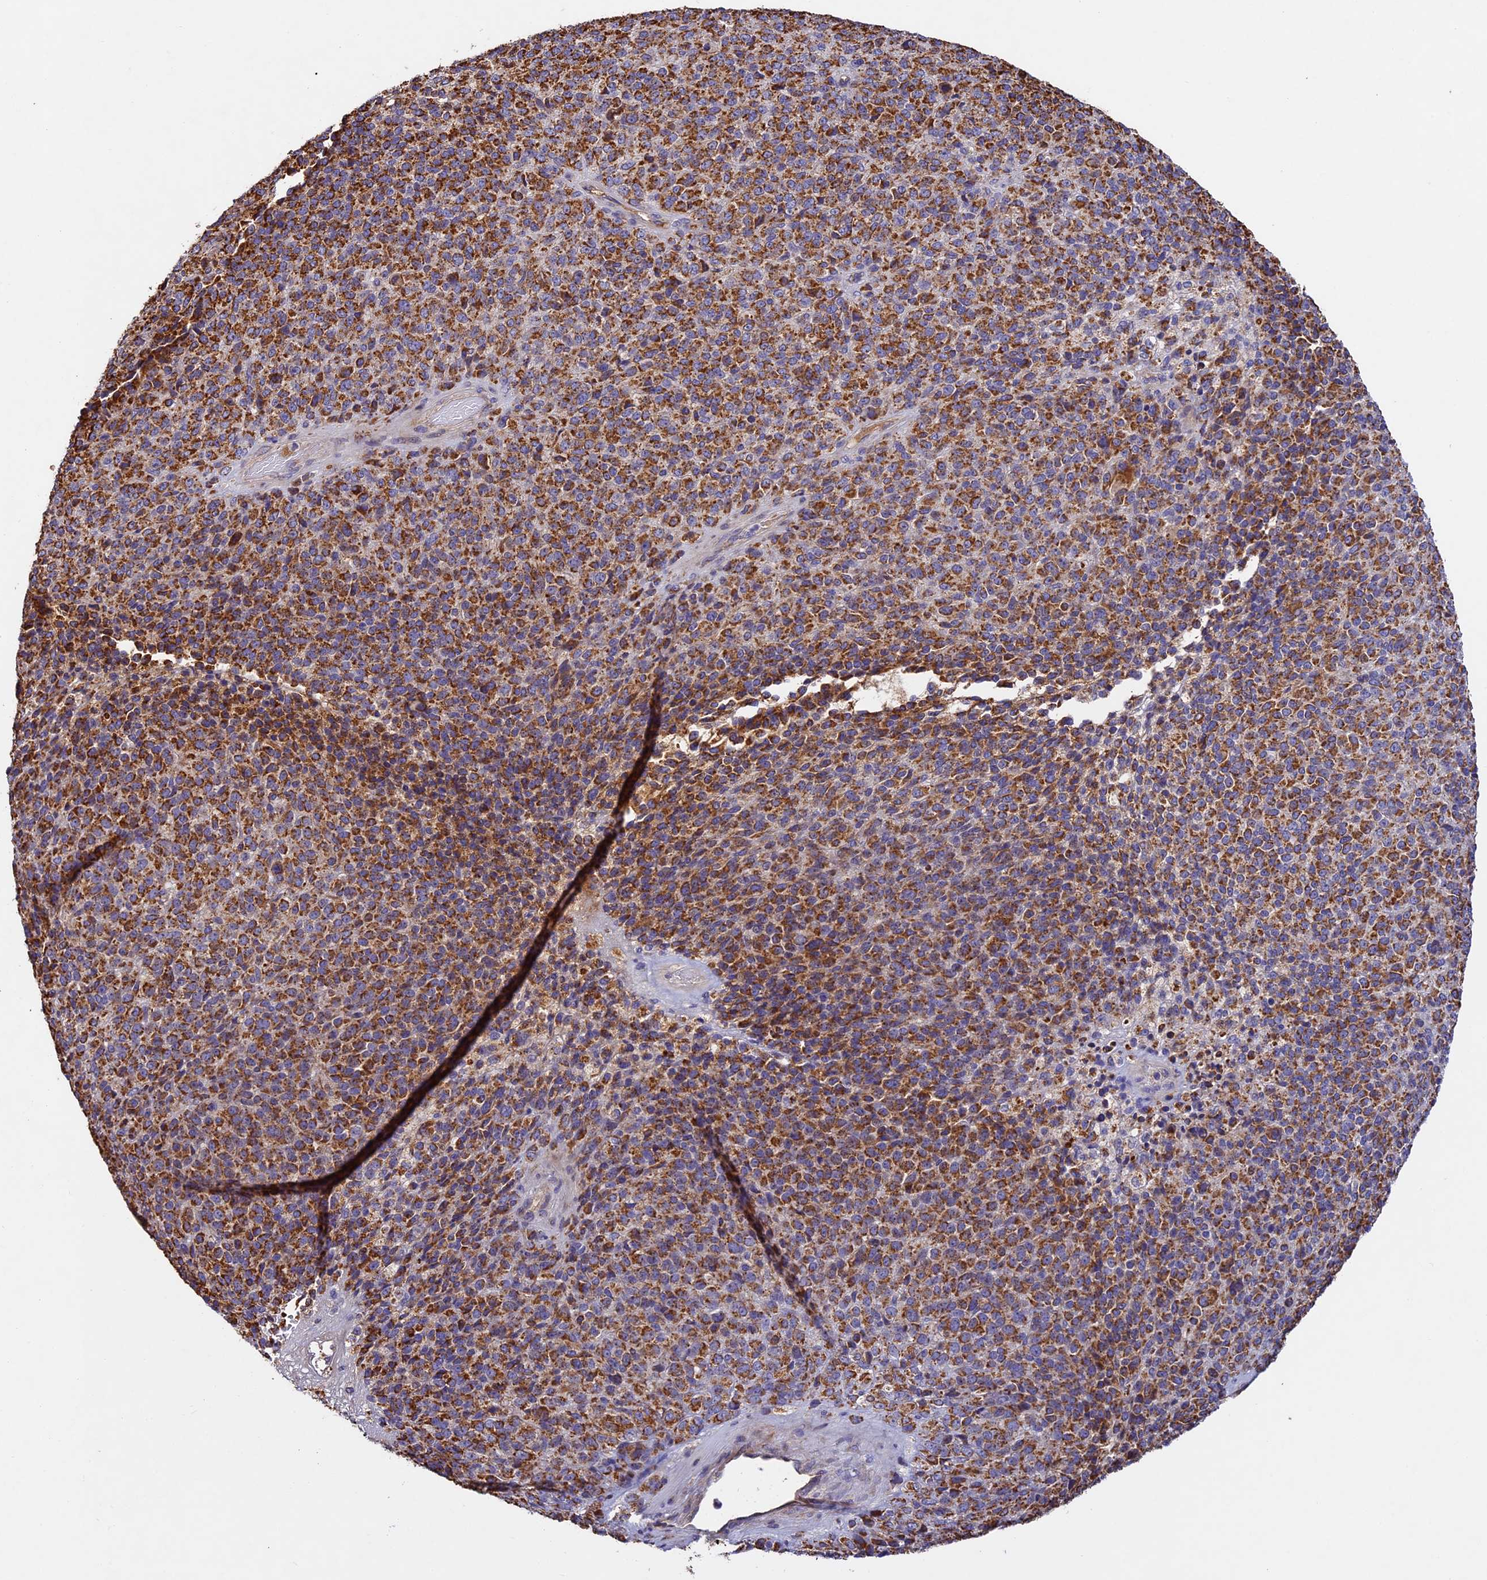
{"staining": {"intensity": "strong", "quantity": ">75%", "location": "cytoplasmic/membranous"}, "tissue": "melanoma", "cell_type": "Tumor cells", "image_type": "cancer", "snomed": [{"axis": "morphology", "description": "Malignant melanoma, Metastatic site"}, {"axis": "topography", "description": "Brain"}], "caption": "Immunohistochemical staining of melanoma demonstrates high levels of strong cytoplasmic/membranous protein positivity in about >75% of tumor cells.", "gene": "OCEL1", "patient": {"sex": "female", "age": 56}}